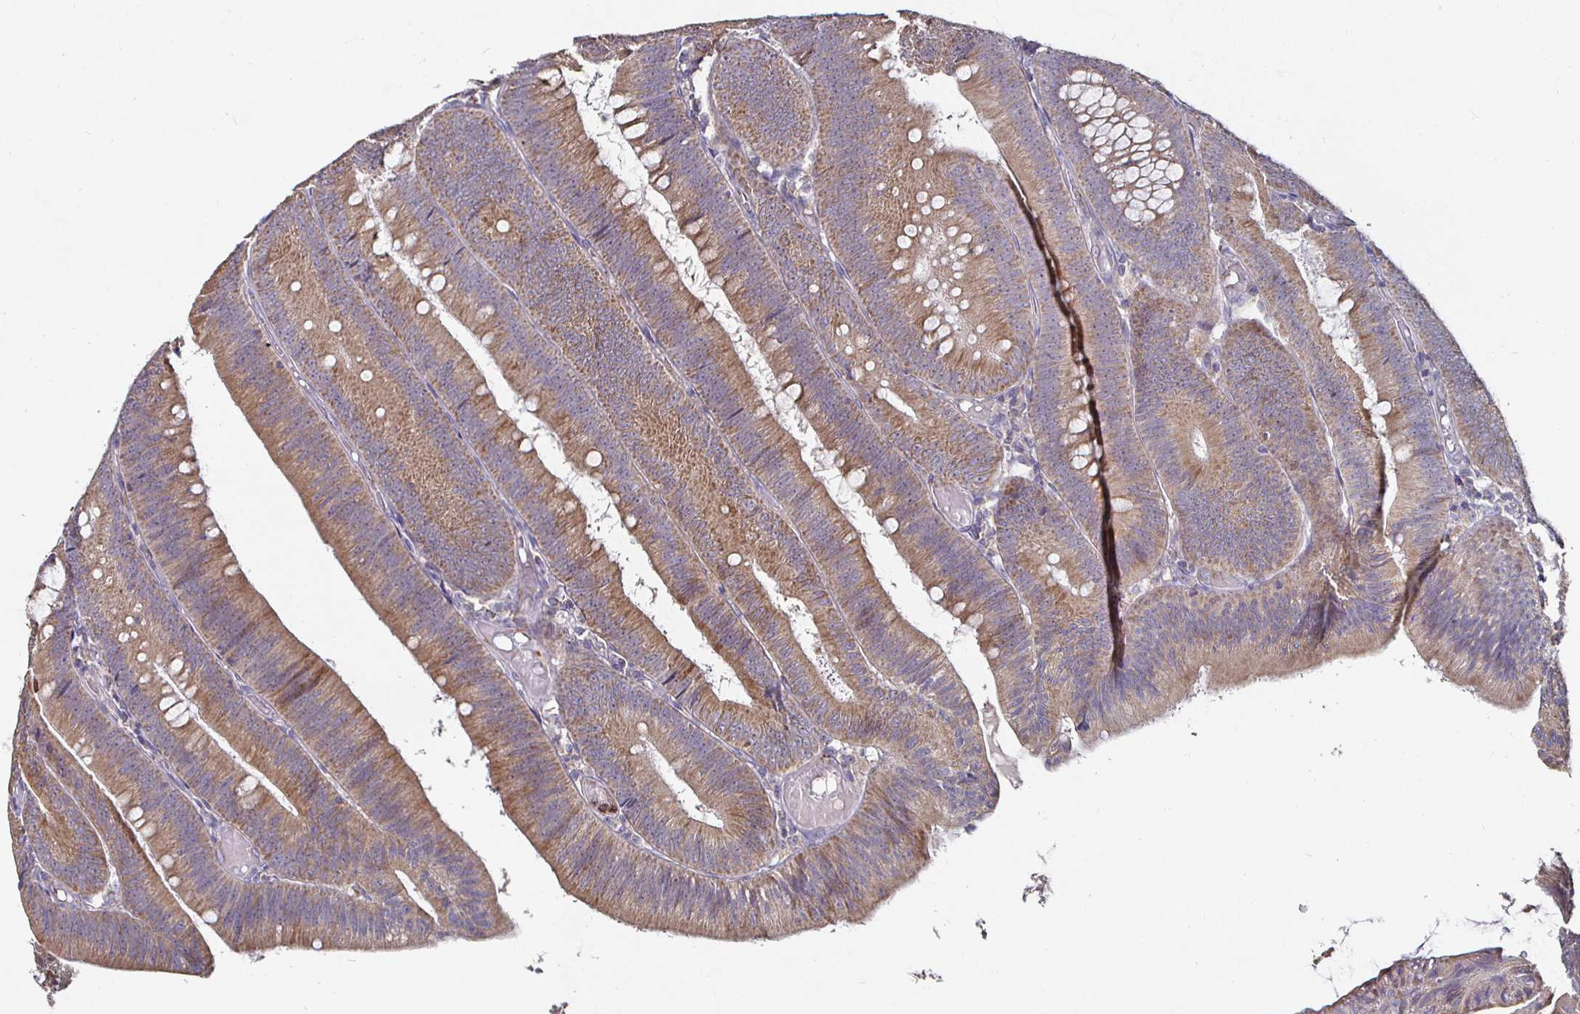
{"staining": {"intensity": "moderate", "quantity": ">75%", "location": "cytoplasmic/membranous"}, "tissue": "colorectal cancer", "cell_type": "Tumor cells", "image_type": "cancer", "snomed": [{"axis": "morphology", "description": "Adenocarcinoma, NOS"}, {"axis": "topography", "description": "Colon"}], "caption": "There is medium levels of moderate cytoplasmic/membranous positivity in tumor cells of colorectal cancer, as demonstrated by immunohistochemical staining (brown color).", "gene": "NRSN1", "patient": {"sex": "male", "age": 84}}